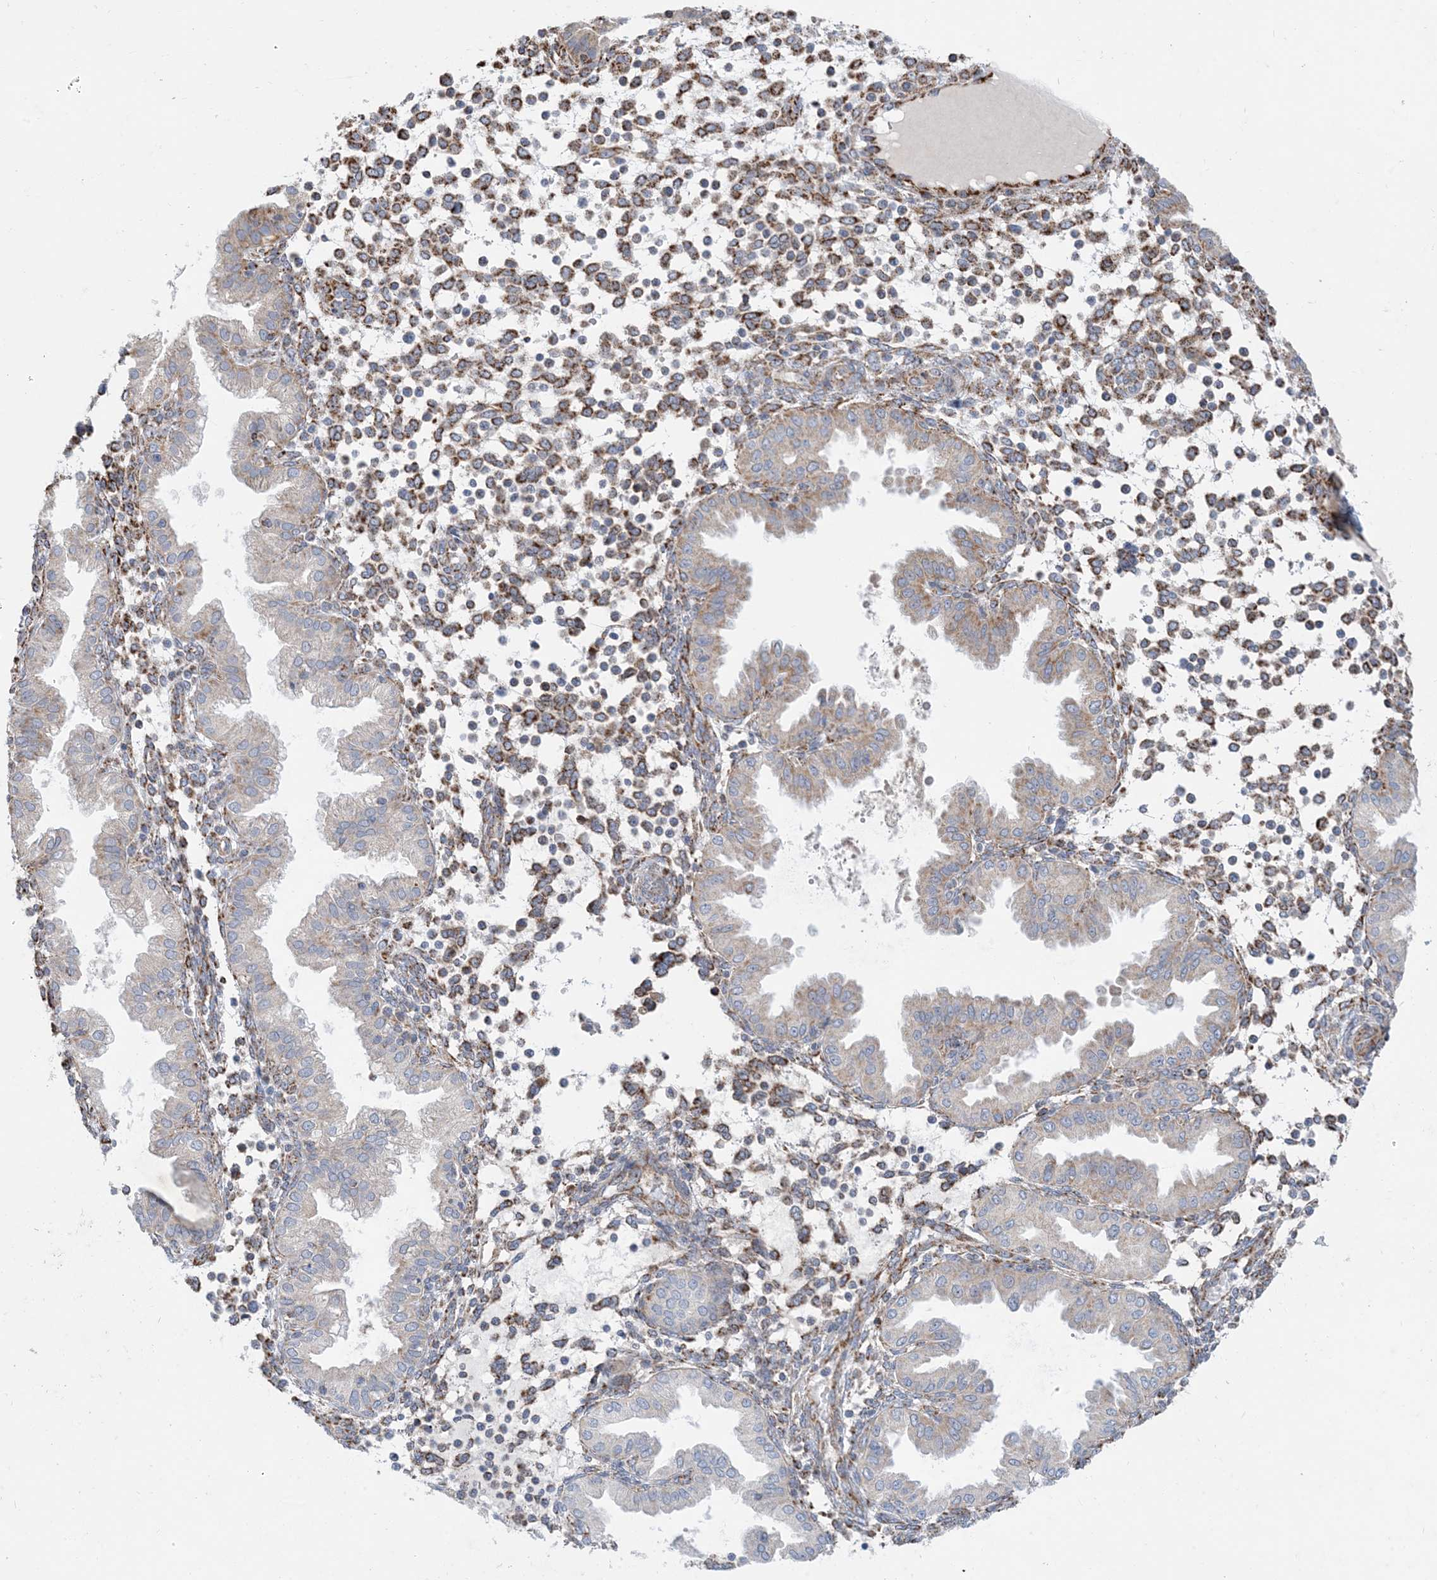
{"staining": {"intensity": "moderate", "quantity": ">75%", "location": "cytoplasmic/membranous"}, "tissue": "endometrium", "cell_type": "Cells in endometrial stroma", "image_type": "normal", "snomed": [{"axis": "morphology", "description": "Normal tissue, NOS"}, {"axis": "topography", "description": "Endometrium"}], "caption": "DAB immunohistochemical staining of normal human endometrium exhibits moderate cytoplasmic/membranous protein staining in about >75% of cells in endometrial stroma. (DAB IHC, brown staining for protein, blue staining for nuclei).", "gene": "PCDHGA1", "patient": {"sex": "female", "age": 53}}